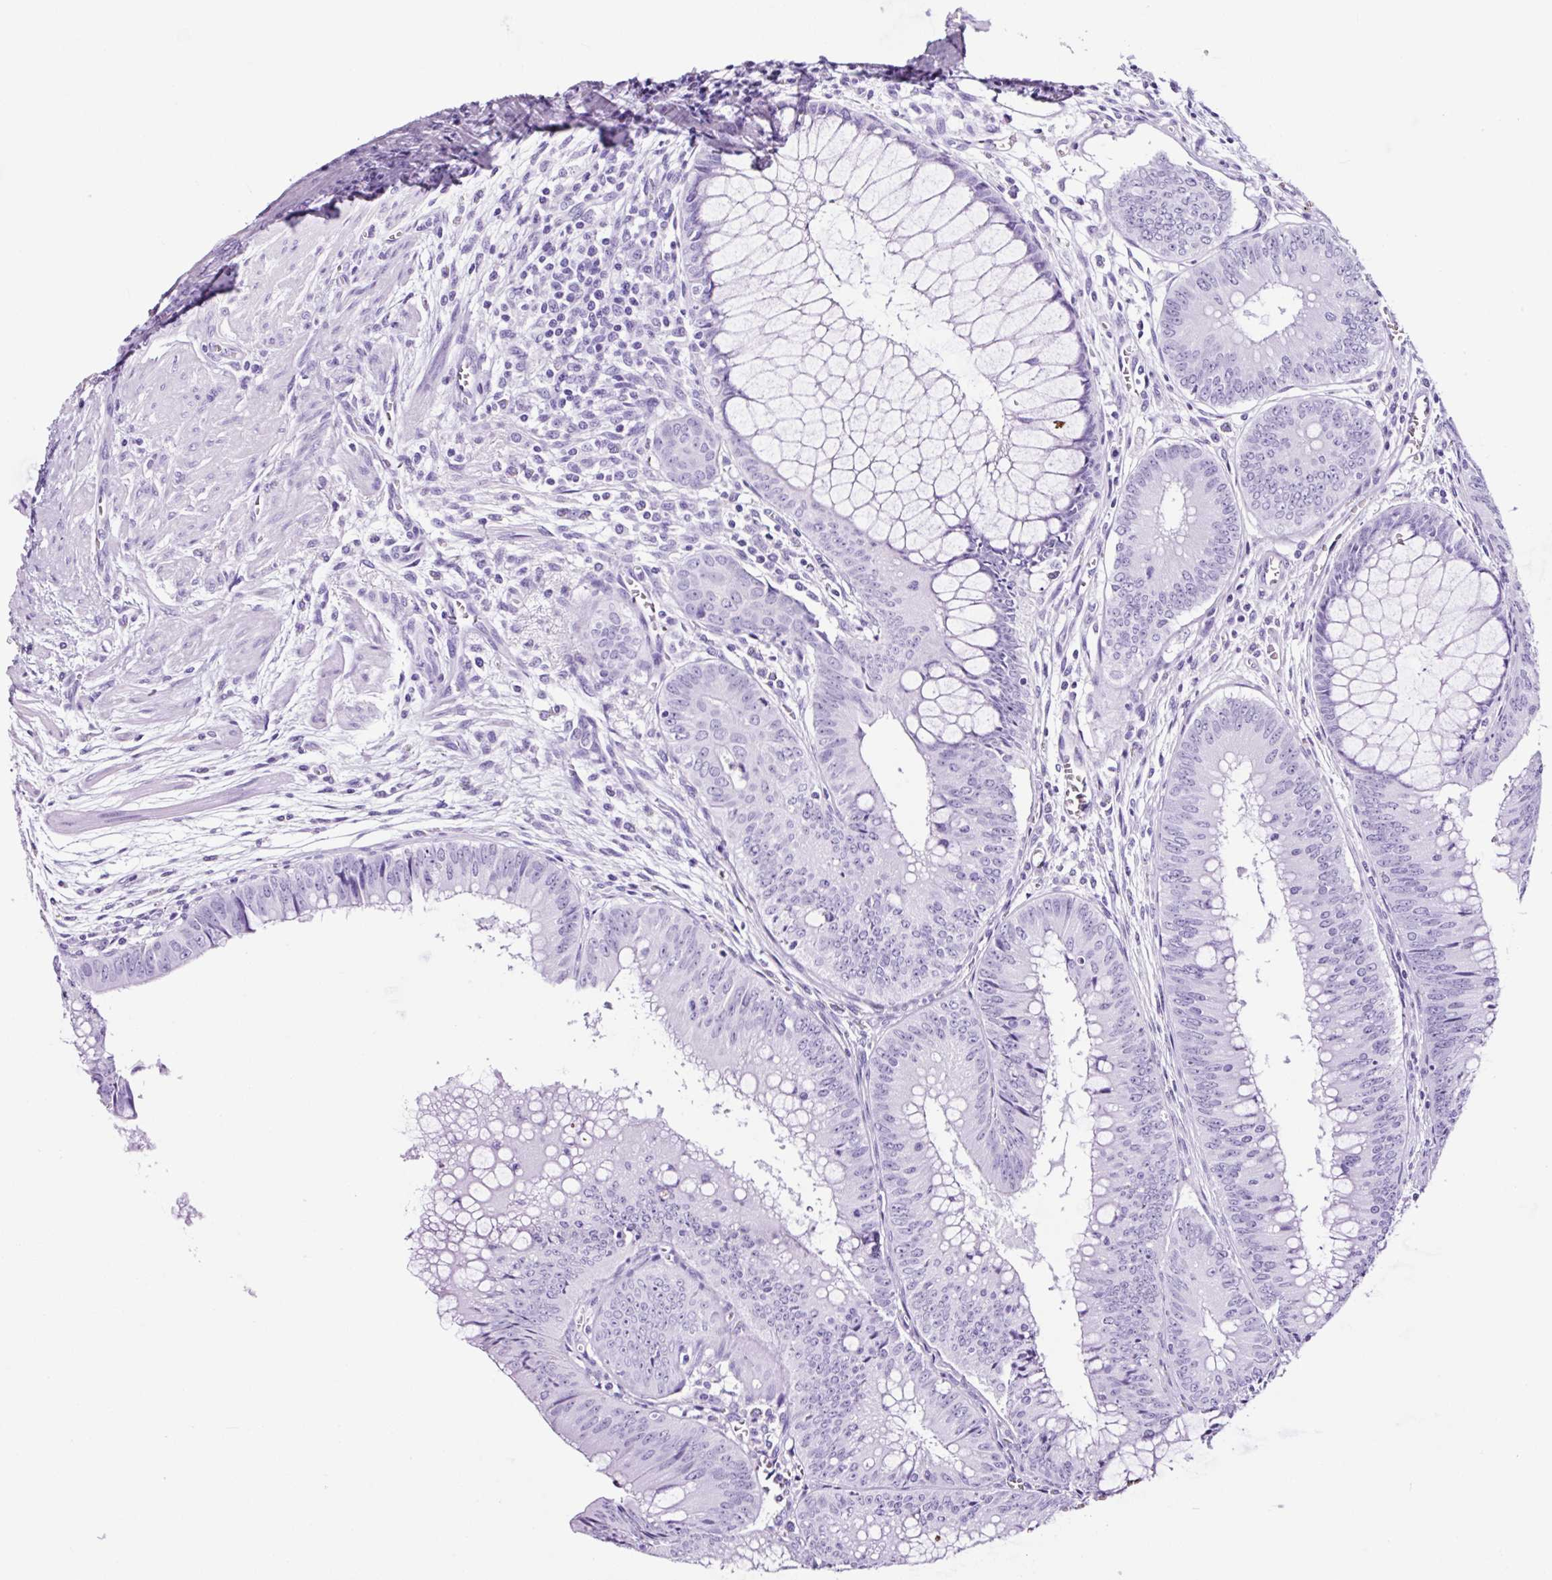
{"staining": {"intensity": "negative", "quantity": "none", "location": "none"}, "tissue": "colorectal cancer", "cell_type": "Tumor cells", "image_type": "cancer", "snomed": [{"axis": "morphology", "description": "Adenocarcinoma, NOS"}, {"axis": "topography", "description": "Rectum"}], "caption": "Adenocarcinoma (colorectal) was stained to show a protein in brown. There is no significant staining in tumor cells.", "gene": "FBXL7", "patient": {"sex": "female", "age": 72}}